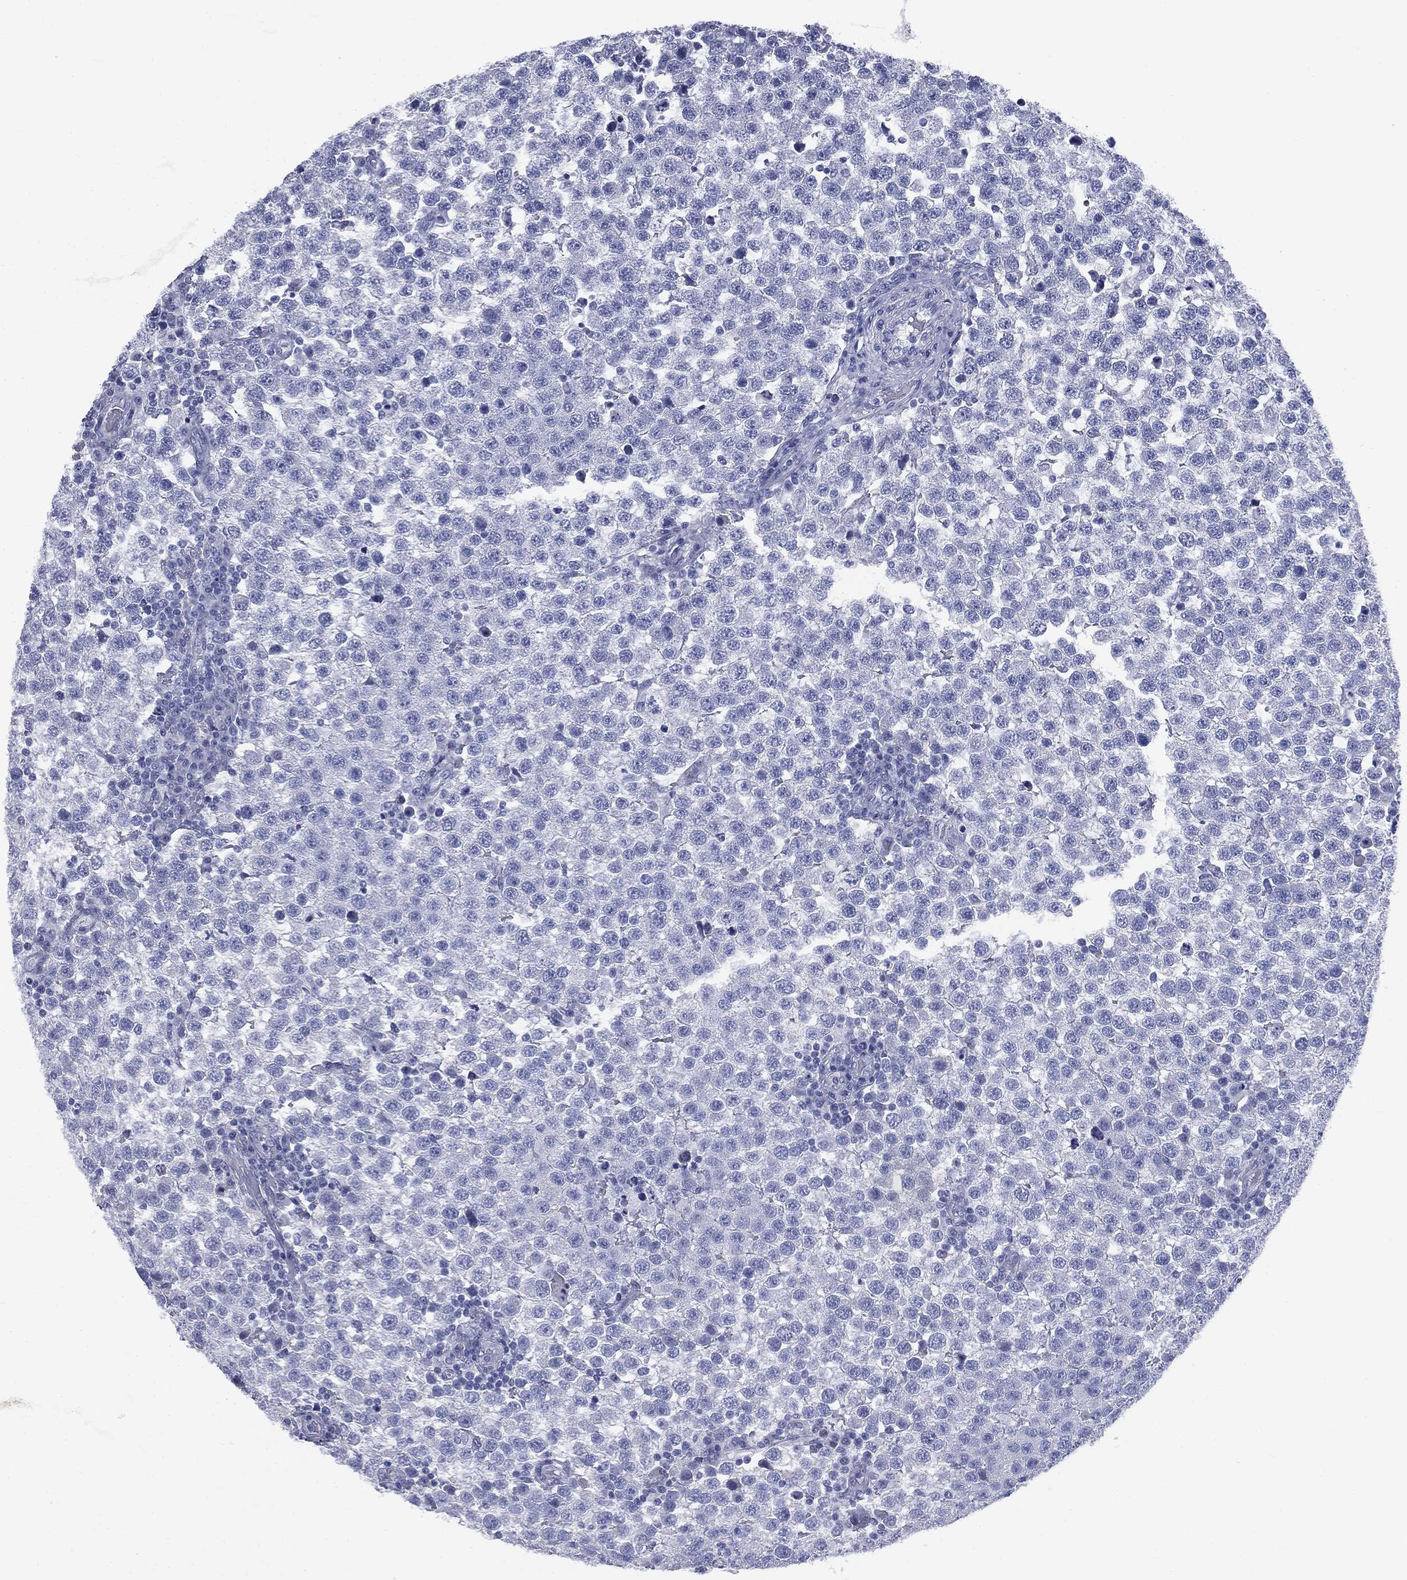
{"staining": {"intensity": "negative", "quantity": "none", "location": "none"}, "tissue": "testis cancer", "cell_type": "Tumor cells", "image_type": "cancer", "snomed": [{"axis": "morphology", "description": "Seminoma, NOS"}, {"axis": "topography", "description": "Testis"}], "caption": "A micrograph of testis cancer (seminoma) stained for a protein shows no brown staining in tumor cells.", "gene": "ATP2A1", "patient": {"sex": "male", "age": 34}}